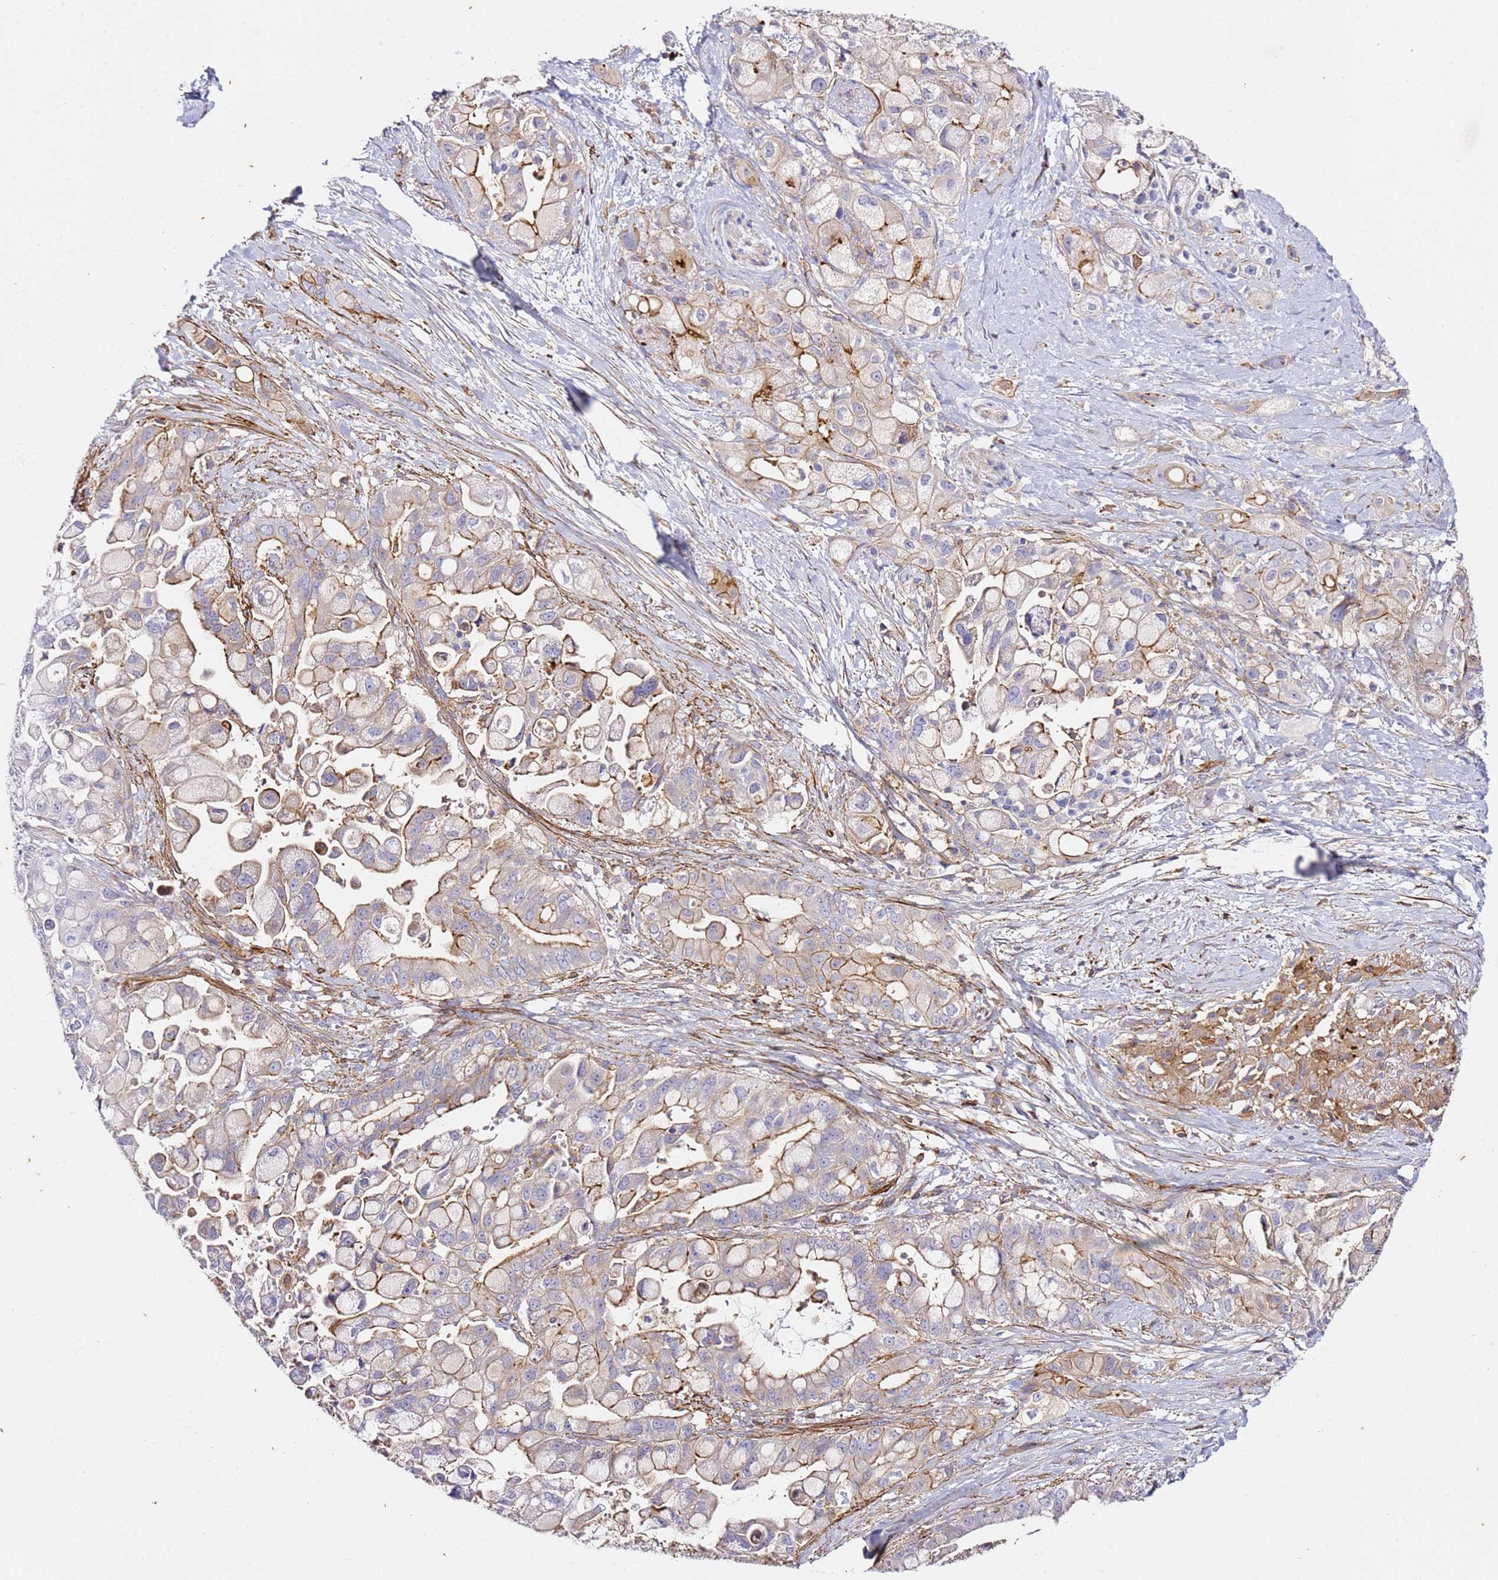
{"staining": {"intensity": "moderate", "quantity": "25%-75%", "location": "cytoplasmic/membranous"}, "tissue": "pancreatic cancer", "cell_type": "Tumor cells", "image_type": "cancer", "snomed": [{"axis": "morphology", "description": "Adenocarcinoma, NOS"}, {"axis": "topography", "description": "Pancreas"}], "caption": "Tumor cells display medium levels of moderate cytoplasmic/membranous expression in about 25%-75% of cells in adenocarcinoma (pancreatic).", "gene": "ZNF671", "patient": {"sex": "male", "age": 68}}